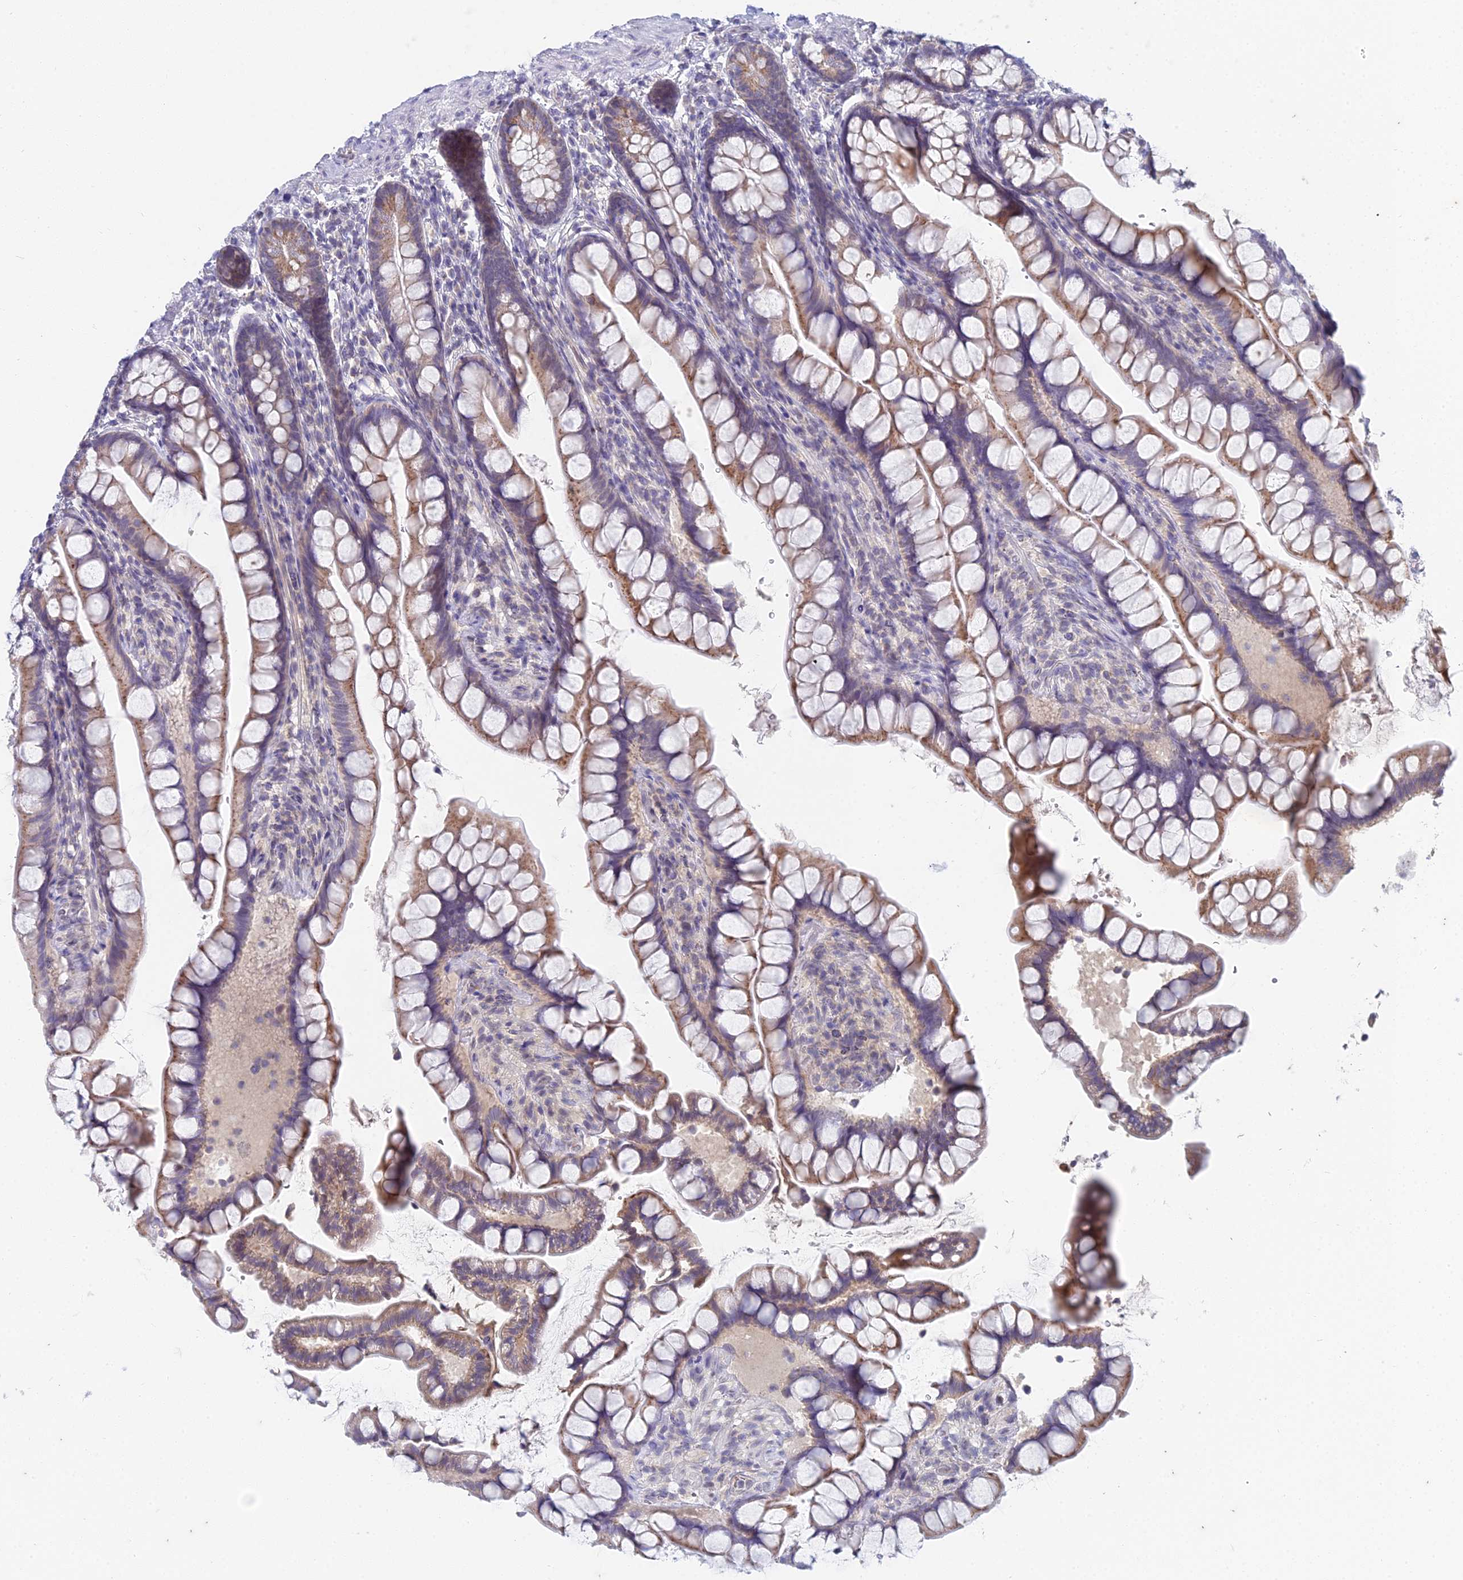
{"staining": {"intensity": "moderate", "quantity": ">75%", "location": "cytoplasmic/membranous"}, "tissue": "small intestine", "cell_type": "Glandular cells", "image_type": "normal", "snomed": [{"axis": "morphology", "description": "Normal tissue, NOS"}, {"axis": "topography", "description": "Small intestine"}], "caption": "Small intestine stained for a protein (brown) reveals moderate cytoplasmic/membranous positive expression in approximately >75% of glandular cells.", "gene": "EEF2KMT", "patient": {"sex": "male", "age": 70}}